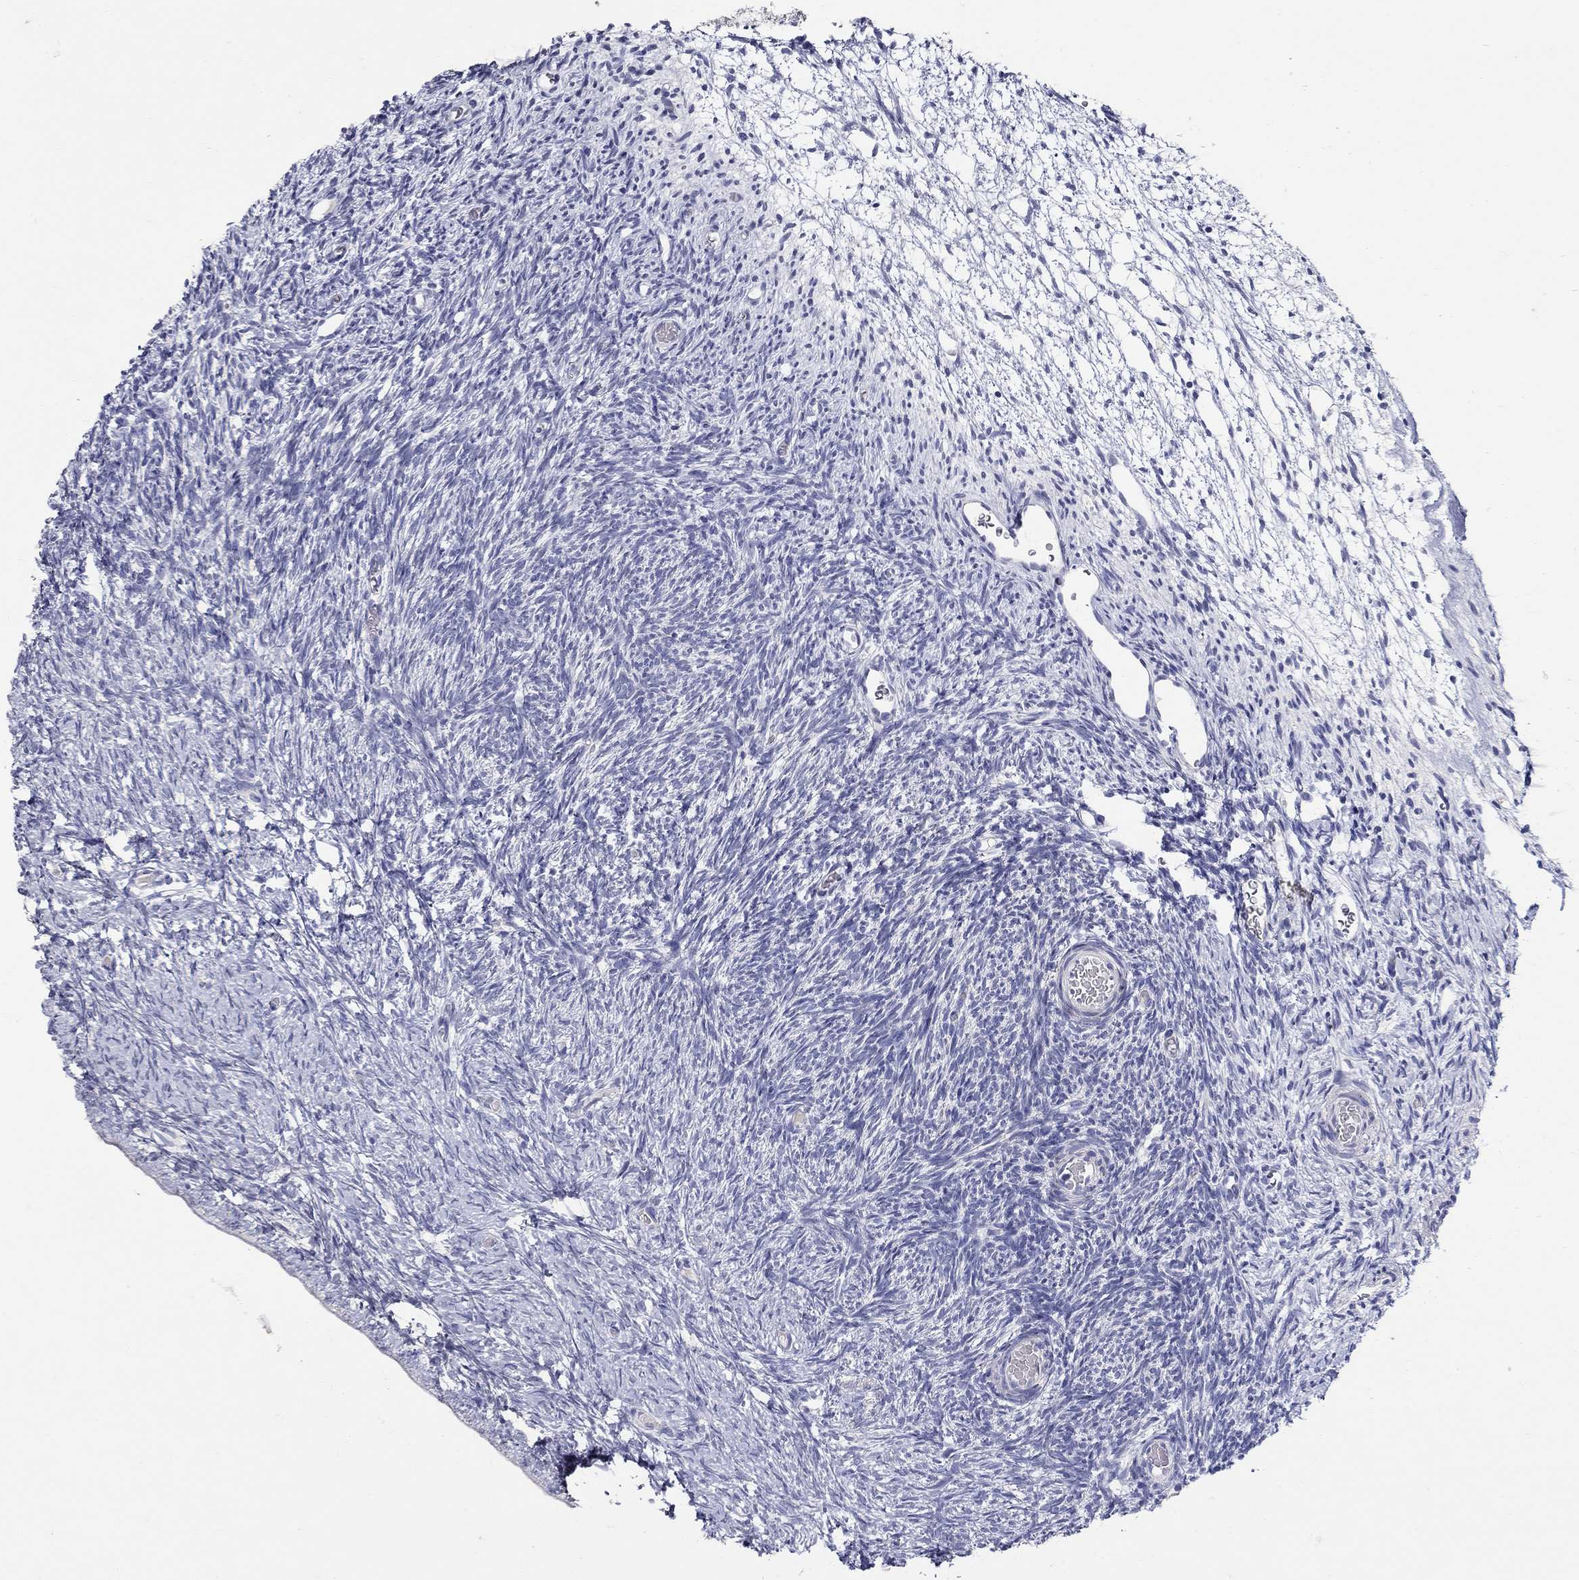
{"staining": {"intensity": "negative", "quantity": "none", "location": "none"}, "tissue": "ovary", "cell_type": "Follicle cells", "image_type": "normal", "snomed": [{"axis": "morphology", "description": "Normal tissue, NOS"}, {"axis": "topography", "description": "Ovary"}], "caption": "This is an IHC micrograph of benign human ovary. There is no positivity in follicle cells.", "gene": "HMX2", "patient": {"sex": "female", "age": 39}}